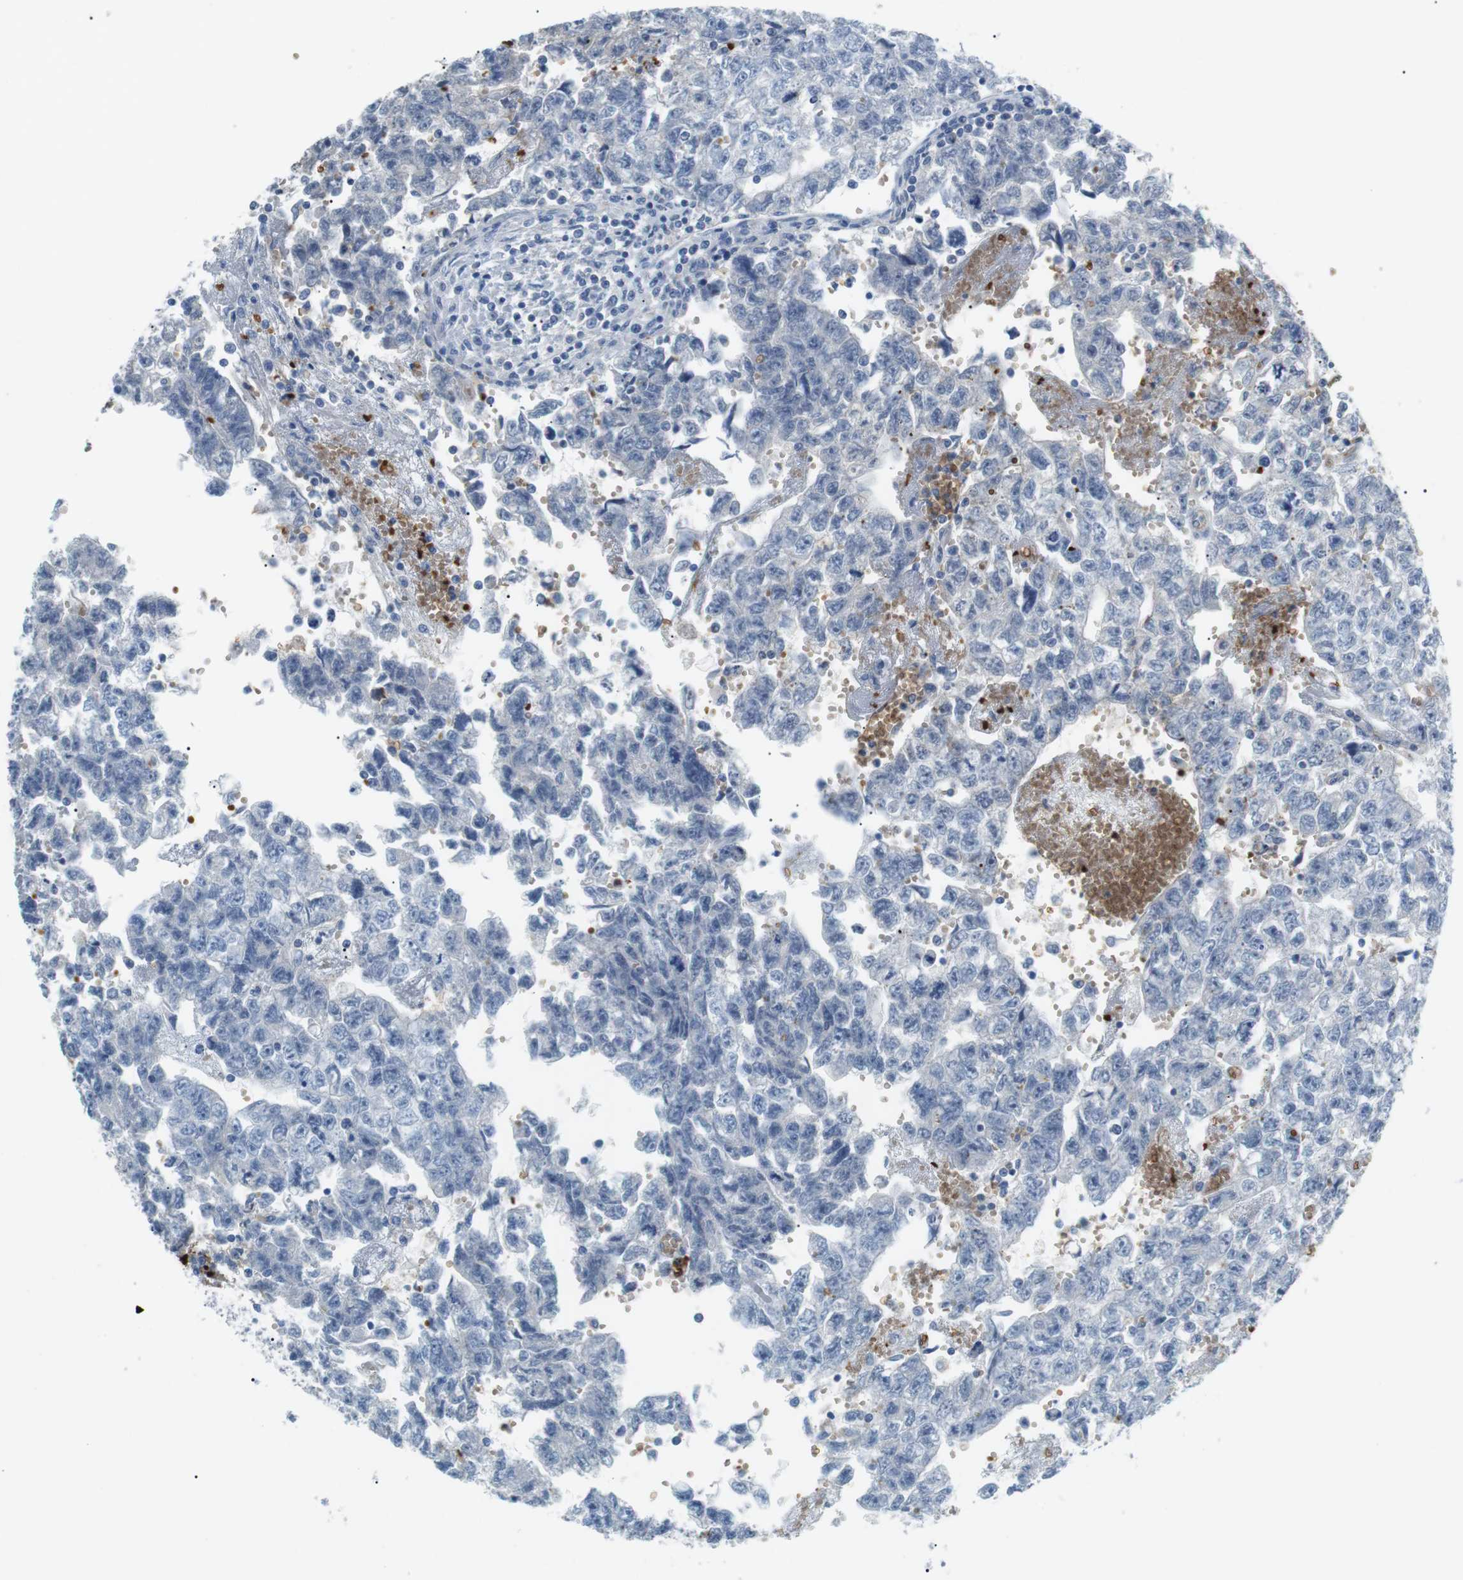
{"staining": {"intensity": "weak", "quantity": "<25%", "location": "cytoplasmic/membranous"}, "tissue": "testis cancer", "cell_type": "Tumor cells", "image_type": "cancer", "snomed": [{"axis": "morphology", "description": "Seminoma, NOS"}, {"axis": "morphology", "description": "Carcinoma, Embryonal, NOS"}, {"axis": "topography", "description": "Testis"}], "caption": "Immunohistochemistry (IHC) of testis cancer exhibits no staining in tumor cells.", "gene": "ADCY10", "patient": {"sex": "male", "age": 38}}